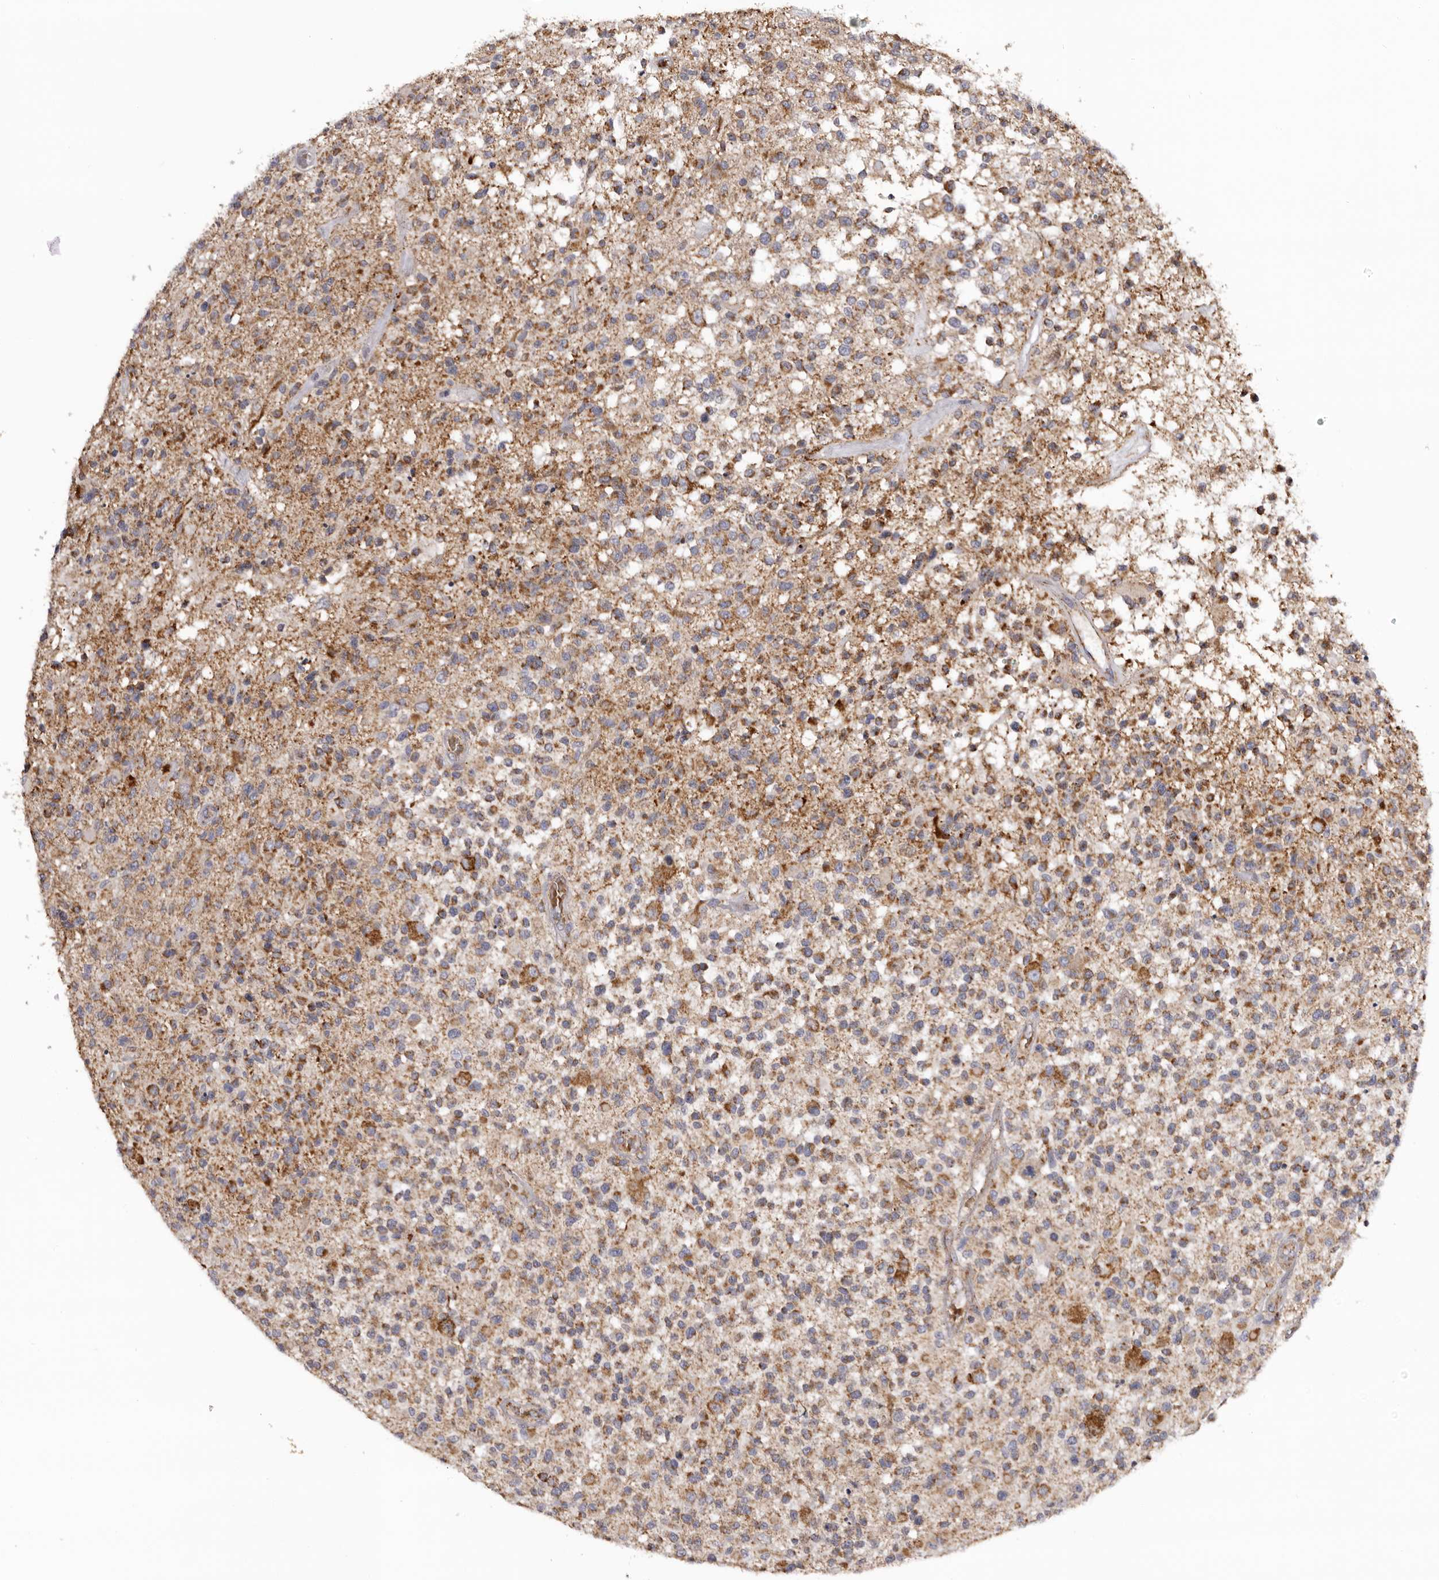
{"staining": {"intensity": "moderate", "quantity": ">75%", "location": "cytoplasmic/membranous"}, "tissue": "glioma", "cell_type": "Tumor cells", "image_type": "cancer", "snomed": [{"axis": "morphology", "description": "Glioma, malignant, High grade"}, {"axis": "morphology", "description": "Glioblastoma, NOS"}, {"axis": "topography", "description": "Brain"}], "caption": "Human glioma stained with a brown dye demonstrates moderate cytoplasmic/membranous positive expression in approximately >75% of tumor cells.", "gene": "MECR", "patient": {"sex": "male", "age": 60}}